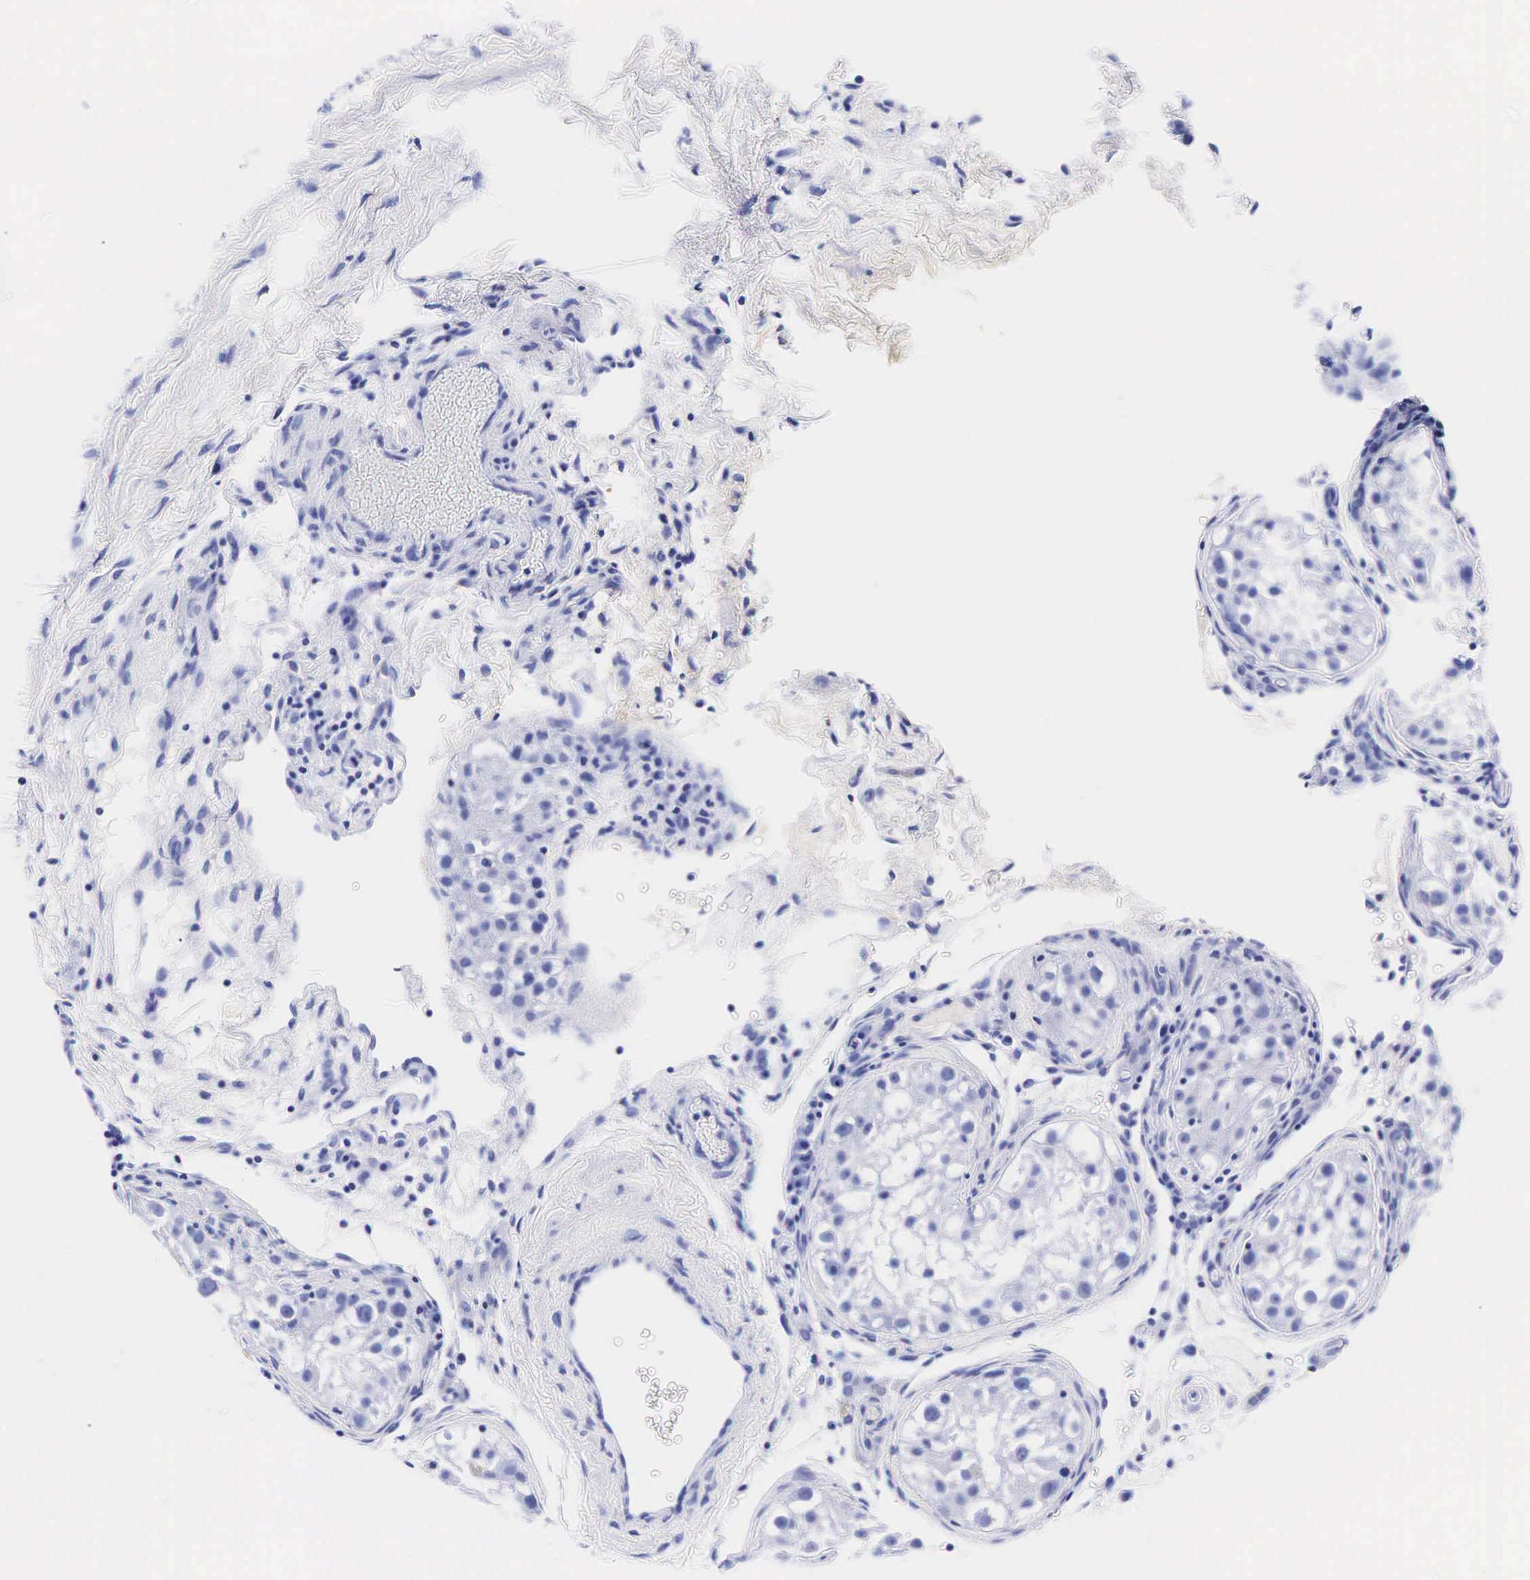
{"staining": {"intensity": "negative", "quantity": "none", "location": "none"}, "tissue": "testis", "cell_type": "Cells in seminiferous ducts", "image_type": "normal", "snomed": [{"axis": "morphology", "description": "Normal tissue, NOS"}, {"axis": "topography", "description": "Testis"}], "caption": "IHC image of unremarkable testis: testis stained with DAB (3,3'-diaminobenzidine) demonstrates no significant protein positivity in cells in seminiferous ducts.", "gene": "TG", "patient": {"sex": "male", "age": 24}}